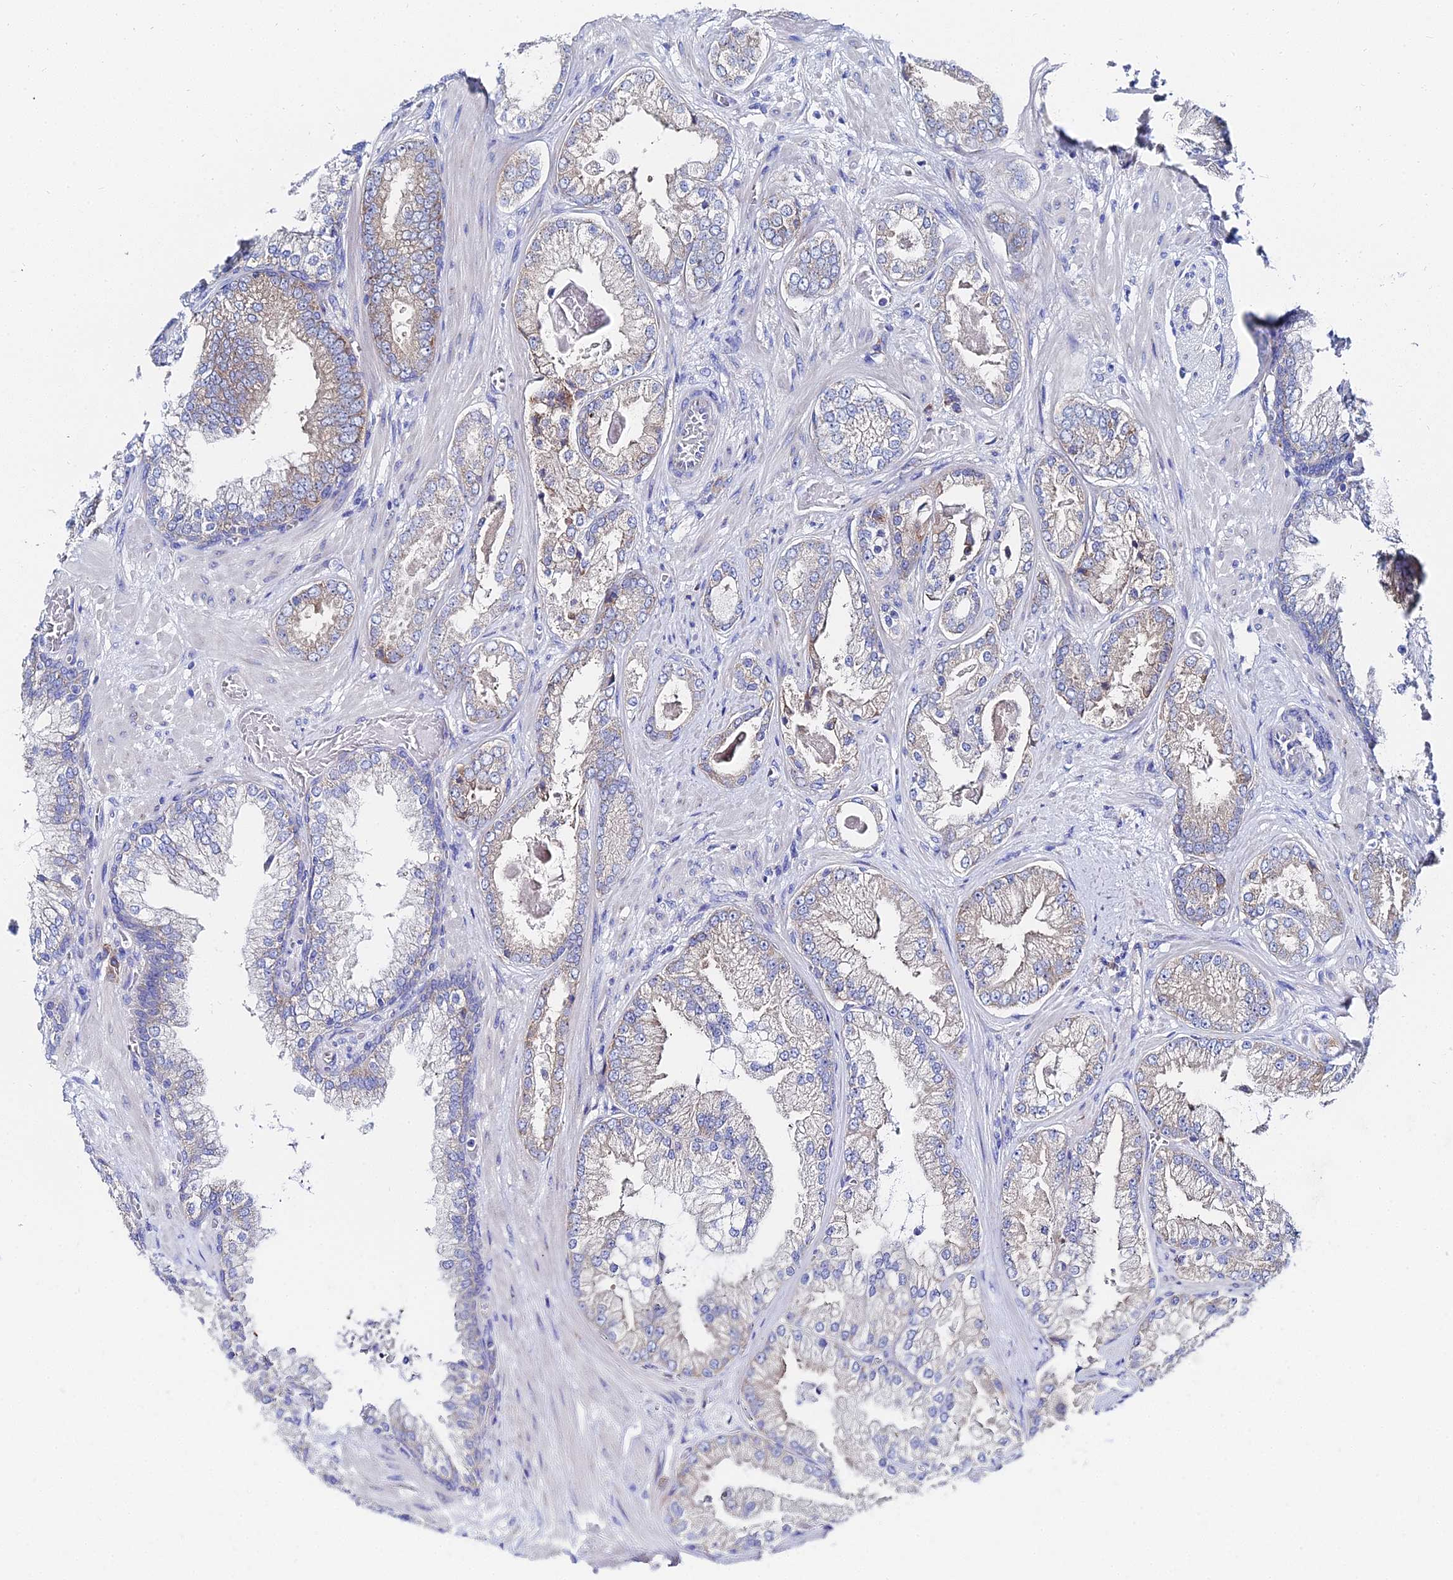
{"staining": {"intensity": "moderate", "quantity": "<25%", "location": "cytoplasmic/membranous"}, "tissue": "prostate cancer", "cell_type": "Tumor cells", "image_type": "cancer", "snomed": [{"axis": "morphology", "description": "Adenocarcinoma, Low grade"}, {"axis": "topography", "description": "Prostate"}], "caption": "Approximately <25% of tumor cells in low-grade adenocarcinoma (prostate) display moderate cytoplasmic/membranous protein positivity as visualized by brown immunohistochemical staining.", "gene": "PTTG1", "patient": {"sex": "male", "age": 57}}